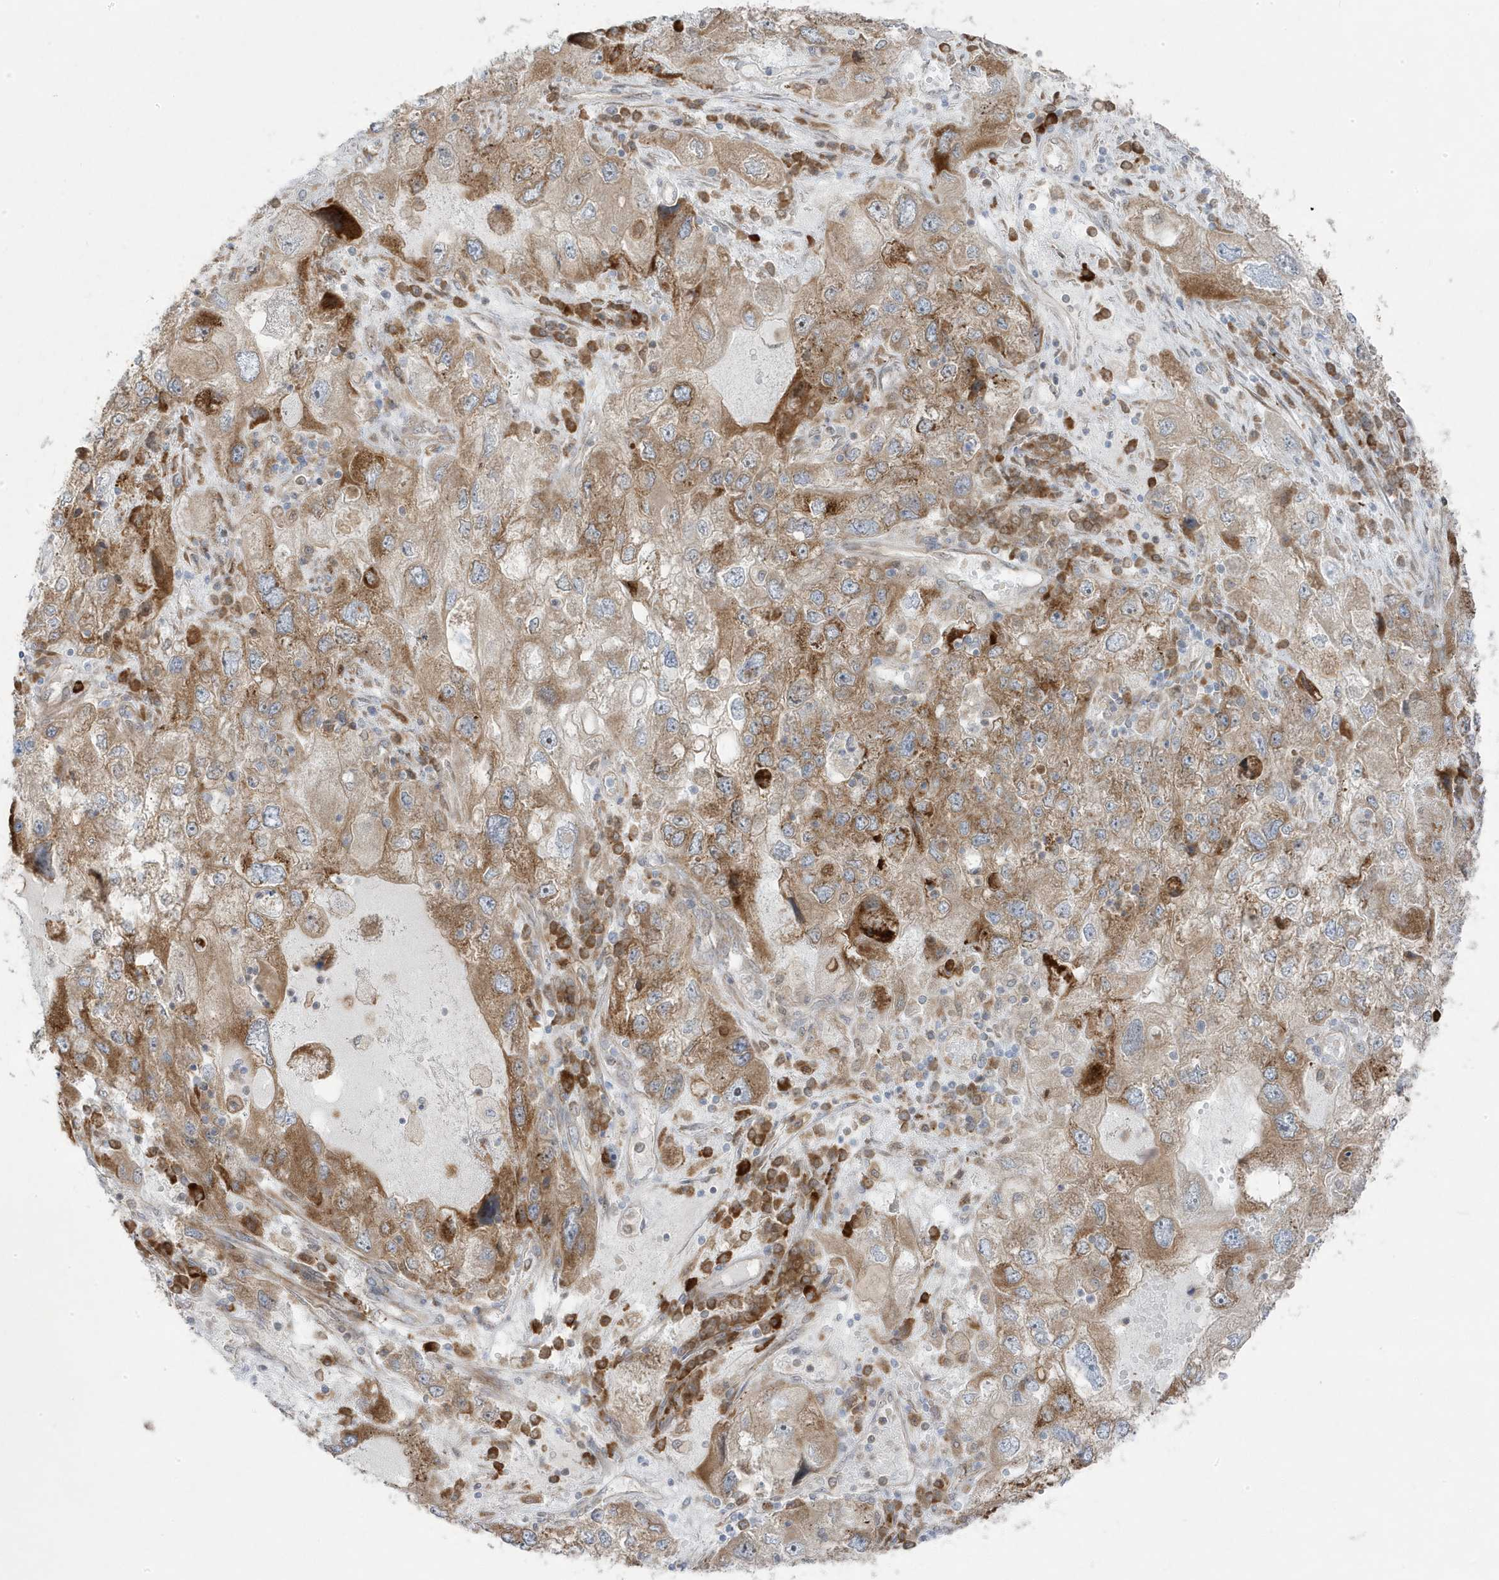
{"staining": {"intensity": "strong", "quantity": "25%-75%", "location": "cytoplasmic/membranous"}, "tissue": "endometrial cancer", "cell_type": "Tumor cells", "image_type": "cancer", "snomed": [{"axis": "morphology", "description": "Adenocarcinoma, NOS"}, {"axis": "topography", "description": "Endometrium"}], "caption": "Endometrial adenocarcinoma was stained to show a protein in brown. There is high levels of strong cytoplasmic/membranous expression in about 25%-75% of tumor cells.", "gene": "ZNF654", "patient": {"sex": "female", "age": 49}}